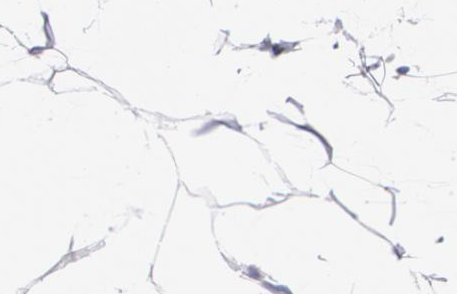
{"staining": {"intensity": "negative", "quantity": "none", "location": "none"}, "tissue": "adipose tissue", "cell_type": "Adipocytes", "image_type": "normal", "snomed": [{"axis": "morphology", "description": "Normal tissue, NOS"}, {"axis": "morphology", "description": "Duct carcinoma"}, {"axis": "topography", "description": "Breast"}, {"axis": "topography", "description": "Adipose tissue"}], "caption": "There is no significant staining in adipocytes of adipose tissue.", "gene": "HMMR", "patient": {"sex": "female", "age": 37}}